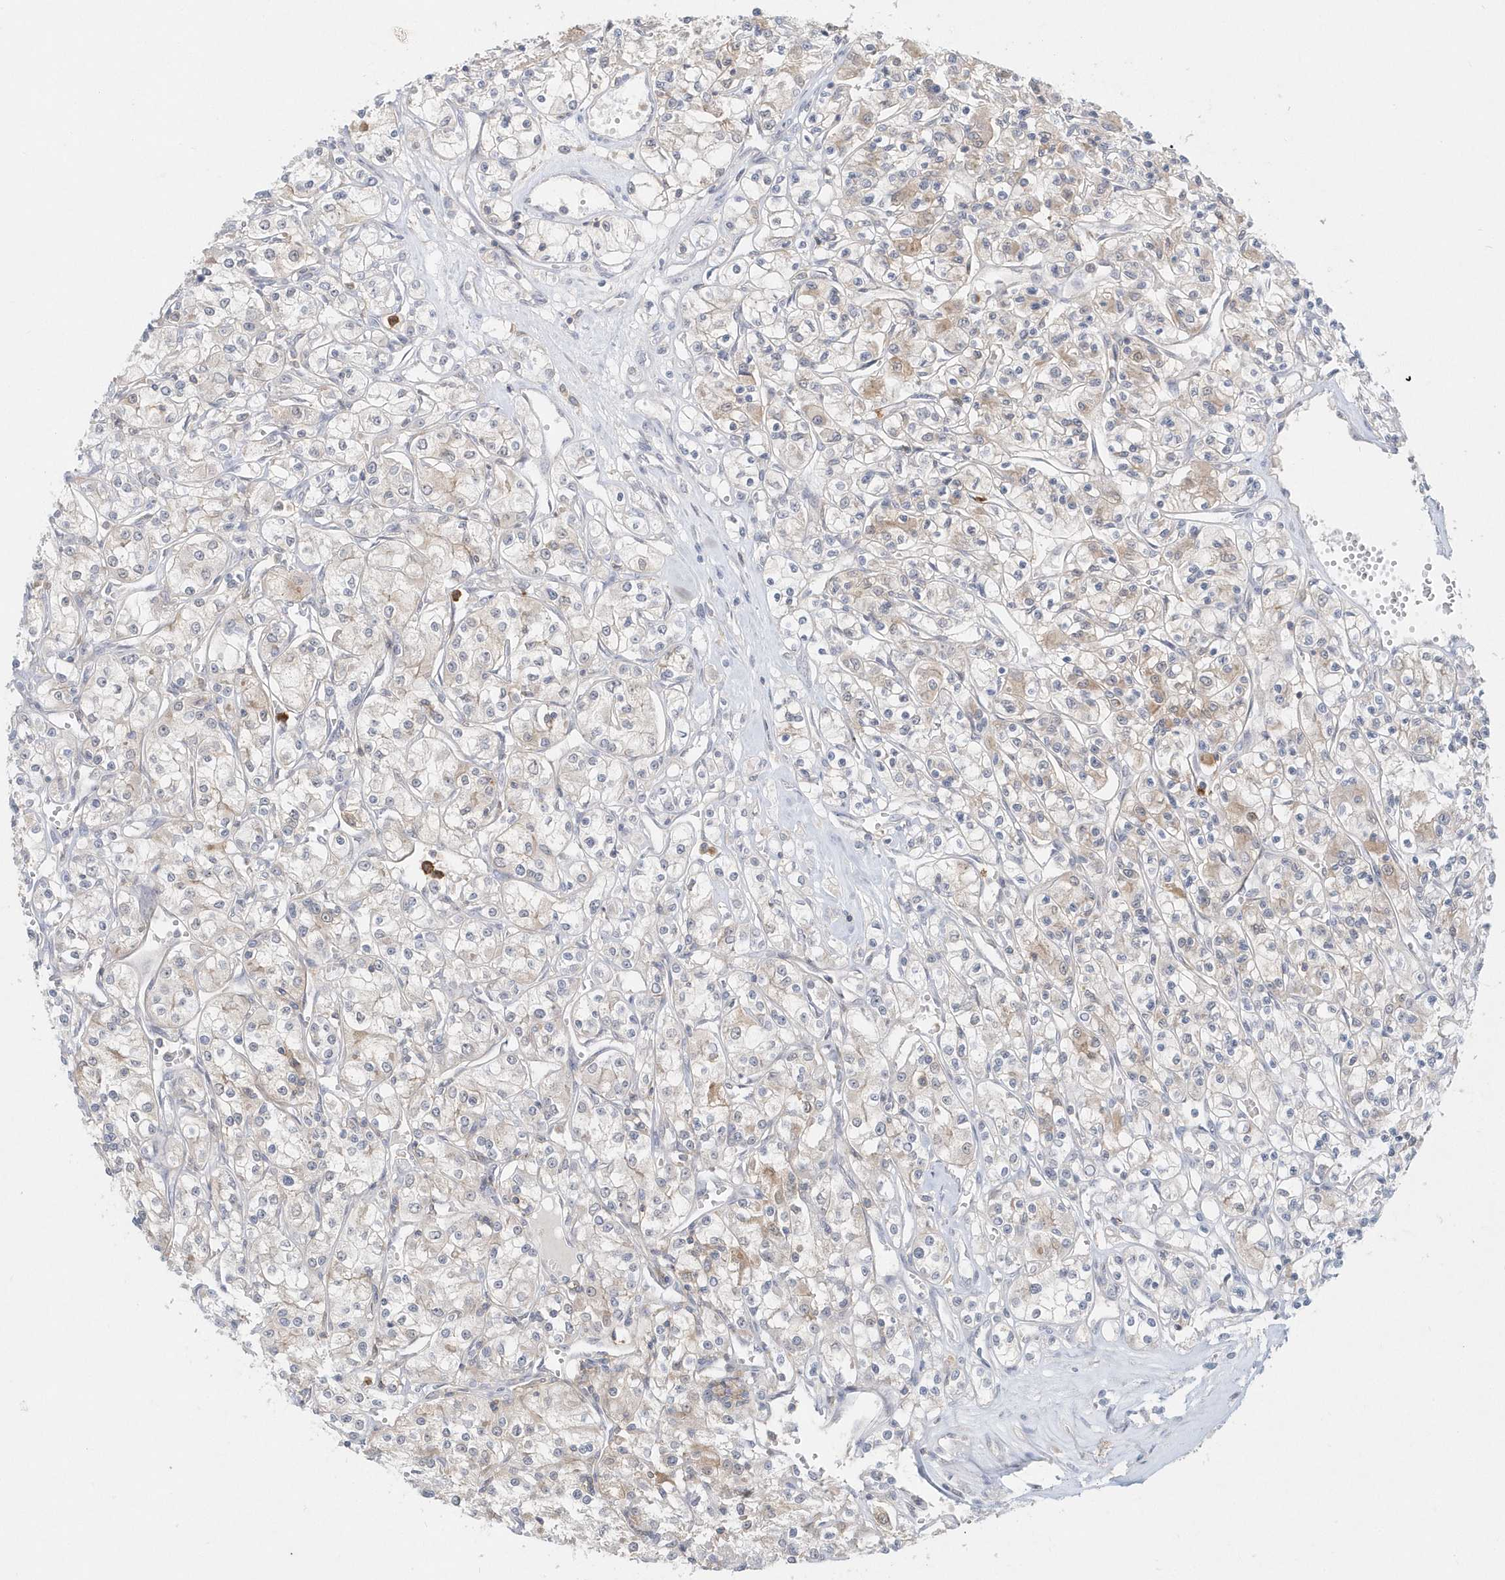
{"staining": {"intensity": "weak", "quantity": "25%-75%", "location": "cytoplasmic/membranous"}, "tissue": "renal cancer", "cell_type": "Tumor cells", "image_type": "cancer", "snomed": [{"axis": "morphology", "description": "Adenocarcinoma, NOS"}, {"axis": "topography", "description": "Kidney"}], "caption": "Weak cytoplasmic/membranous staining for a protein is seen in about 25%-75% of tumor cells of adenocarcinoma (renal) using IHC.", "gene": "RNF7", "patient": {"sex": "female", "age": 59}}